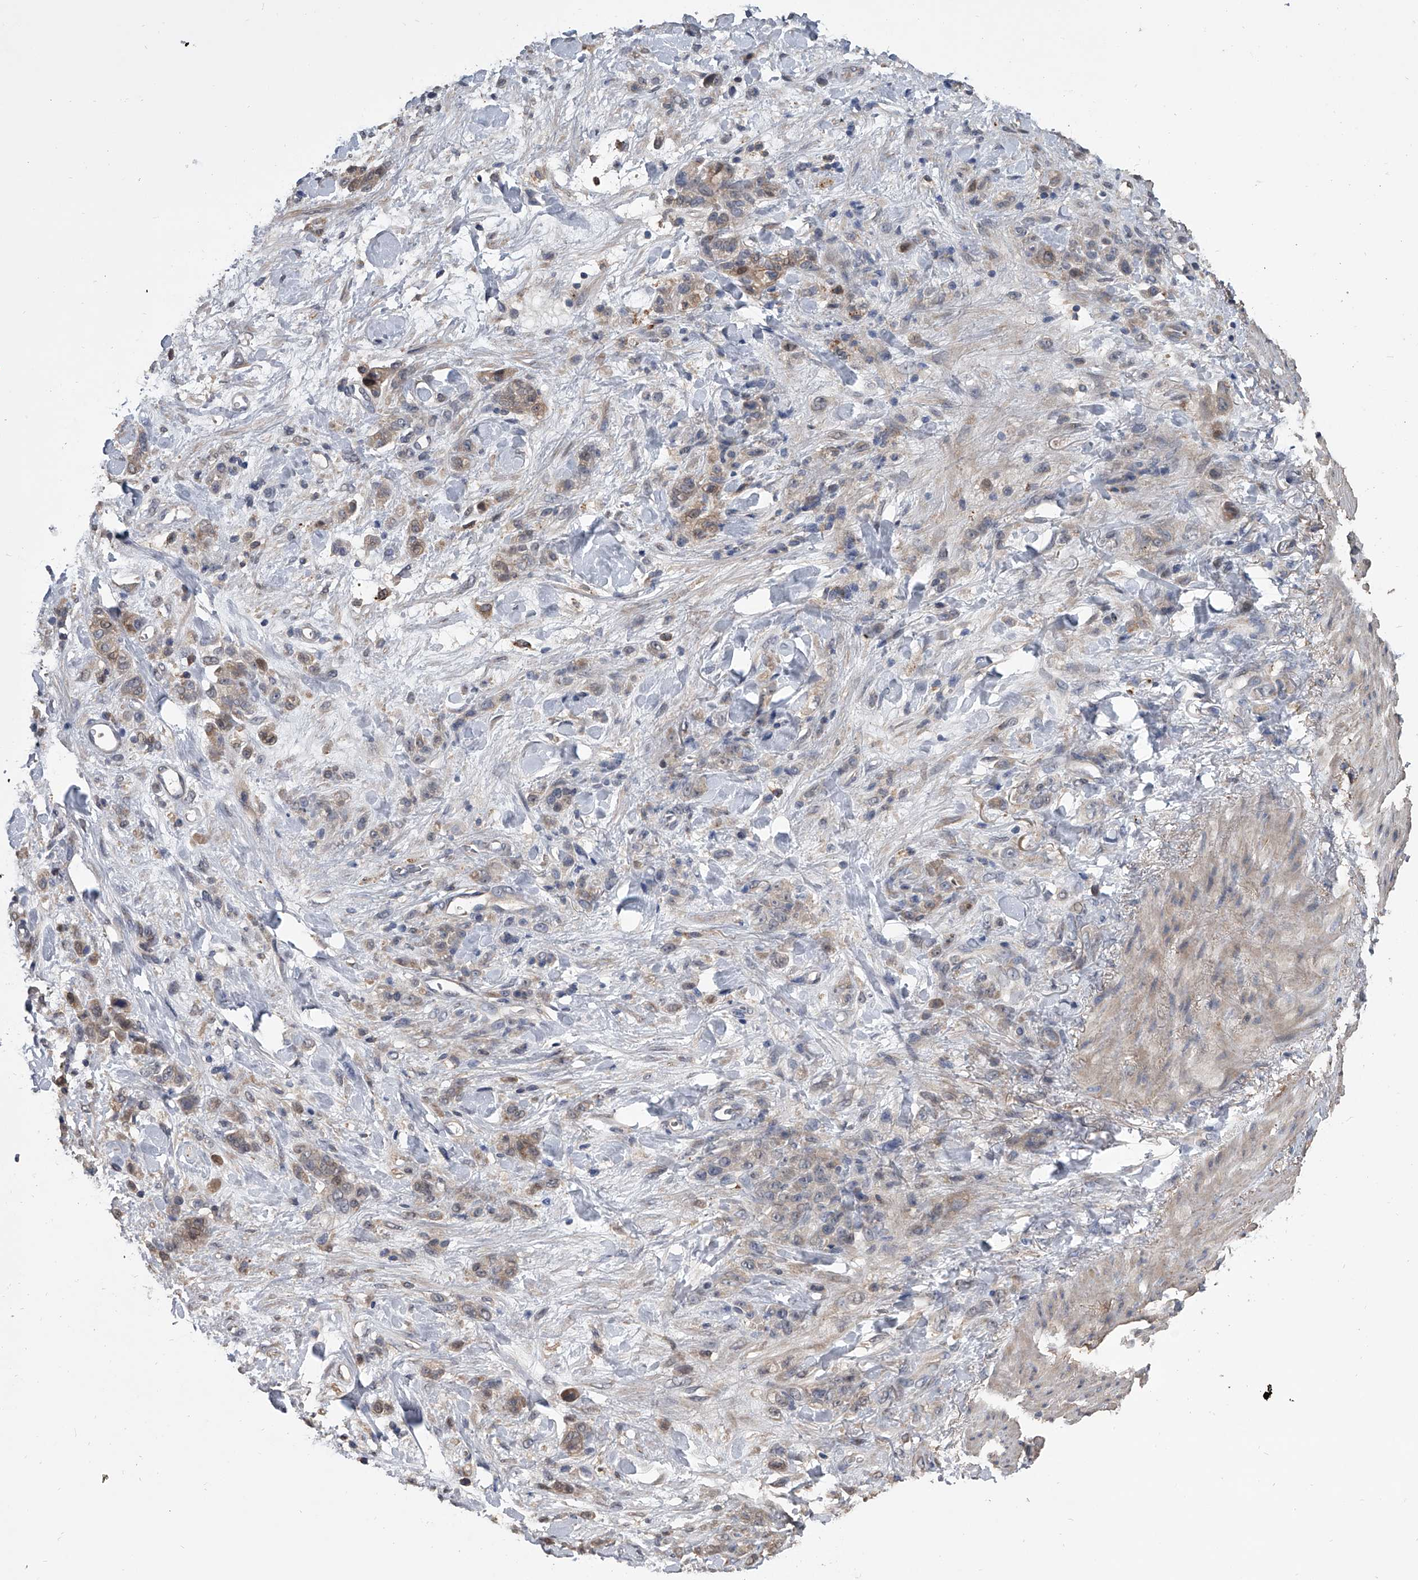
{"staining": {"intensity": "weak", "quantity": "<25%", "location": "cytoplasmic/membranous"}, "tissue": "stomach cancer", "cell_type": "Tumor cells", "image_type": "cancer", "snomed": [{"axis": "morphology", "description": "Normal tissue, NOS"}, {"axis": "morphology", "description": "Adenocarcinoma, NOS"}, {"axis": "topography", "description": "Stomach"}], "caption": "Tumor cells are negative for brown protein staining in stomach adenocarcinoma. (DAB (3,3'-diaminobenzidine) IHC visualized using brightfield microscopy, high magnification).", "gene": "DOCK9", "patient": {"sex": "male", "age": 82}}